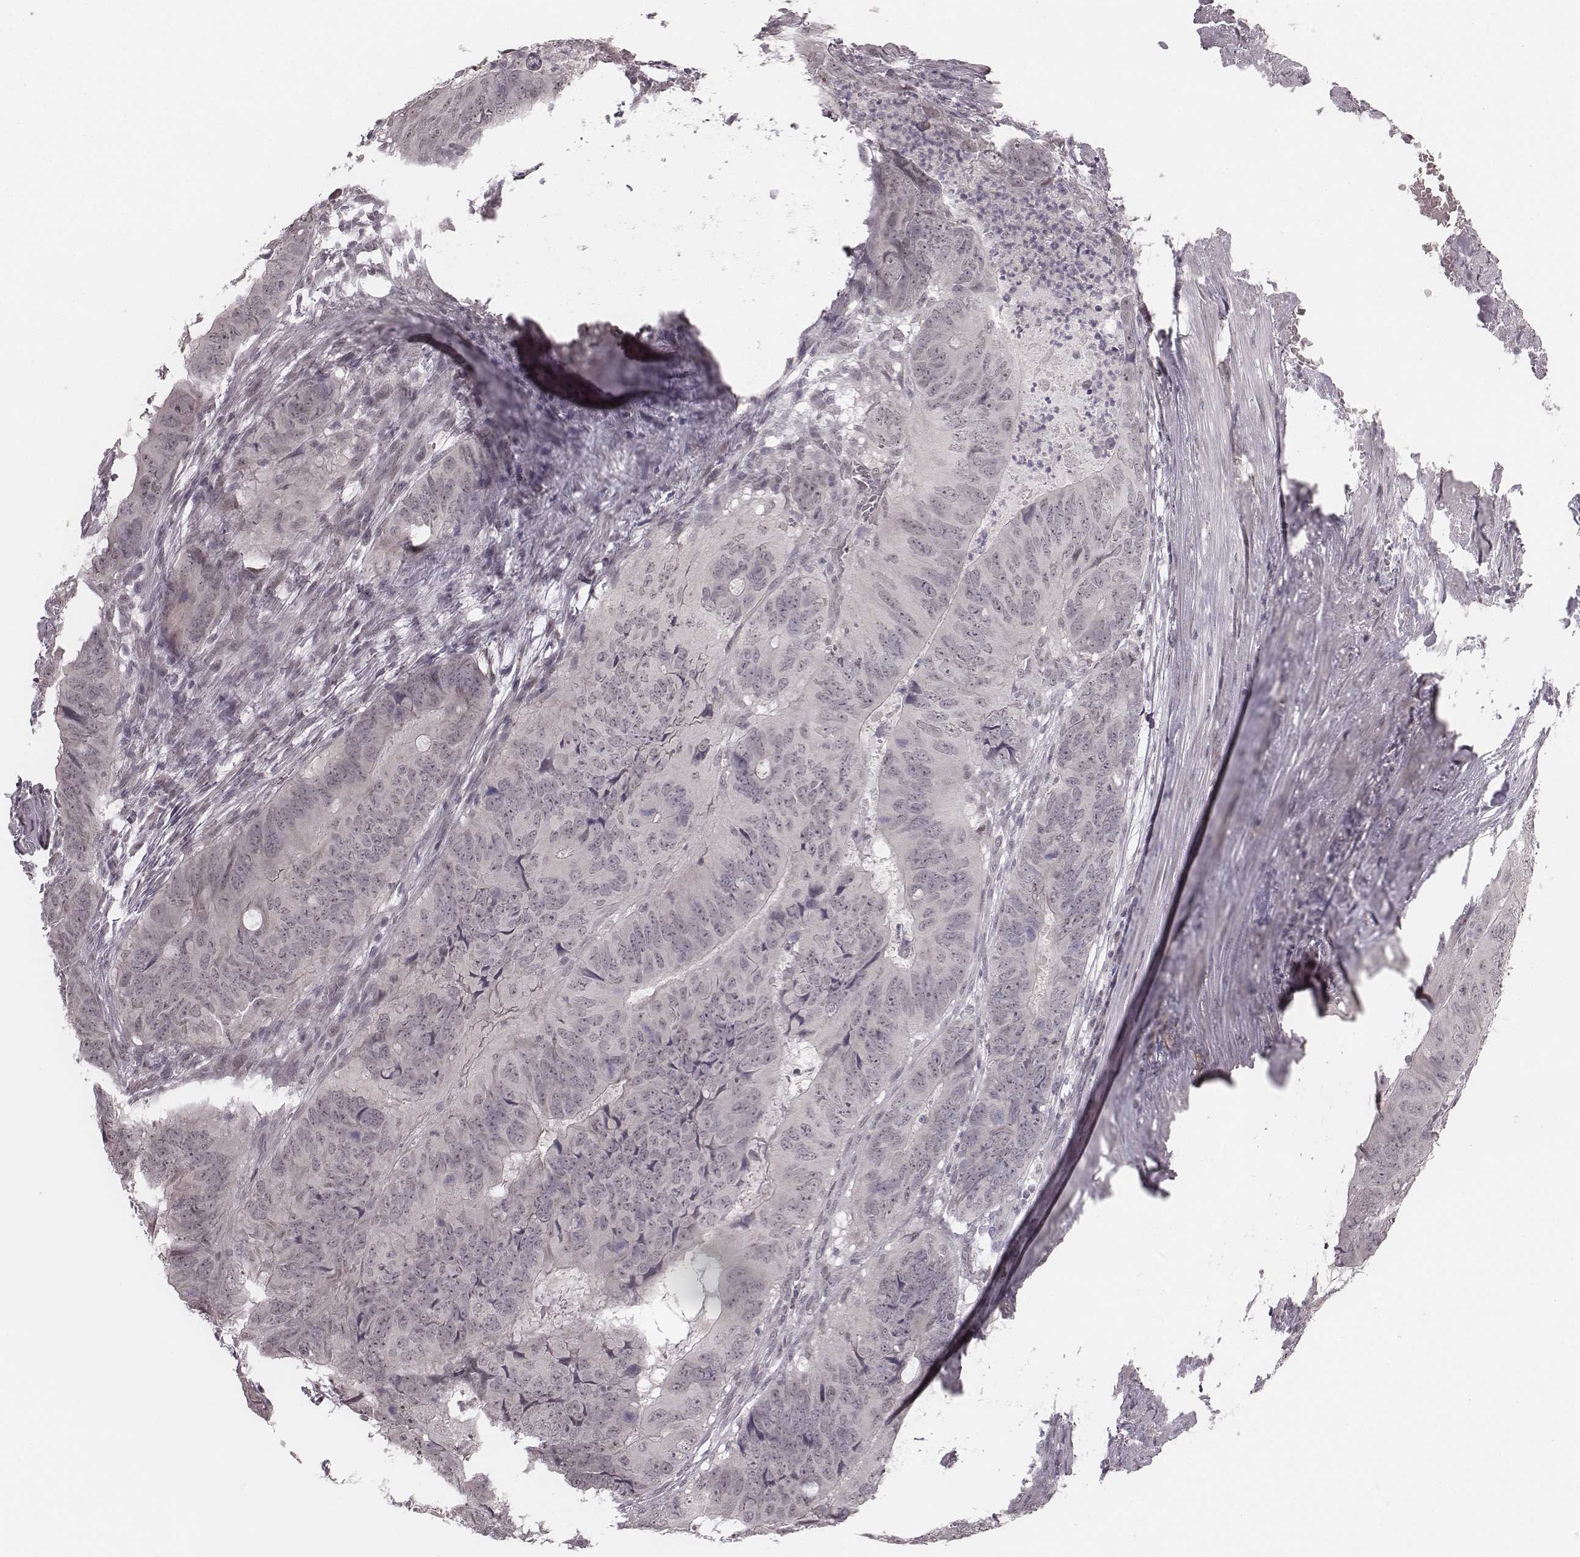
{"staining": {"intensity": "negative", "quantity": "none", "location": "none"}, "tissue": "colorectal cancer", "cell_type": "Tumor cells", "image_type": "cancer", "snomed": [{"axis": "morphology", "description": "Adenocarcinoma, NOS"}, {"axis": "topography", "description": "Colon"}], "caption": "This image is of colorectal cancer (adenocarcinoma) stained with immunohistochemistry (IHC) to label a protein in brown with the nuclei are counter-stained blue. There is no staining in tumor cells. Nuclei are stained in blue.", "gene": "RPGRIP1", "patient": {"sex": "male", "age": 79}}